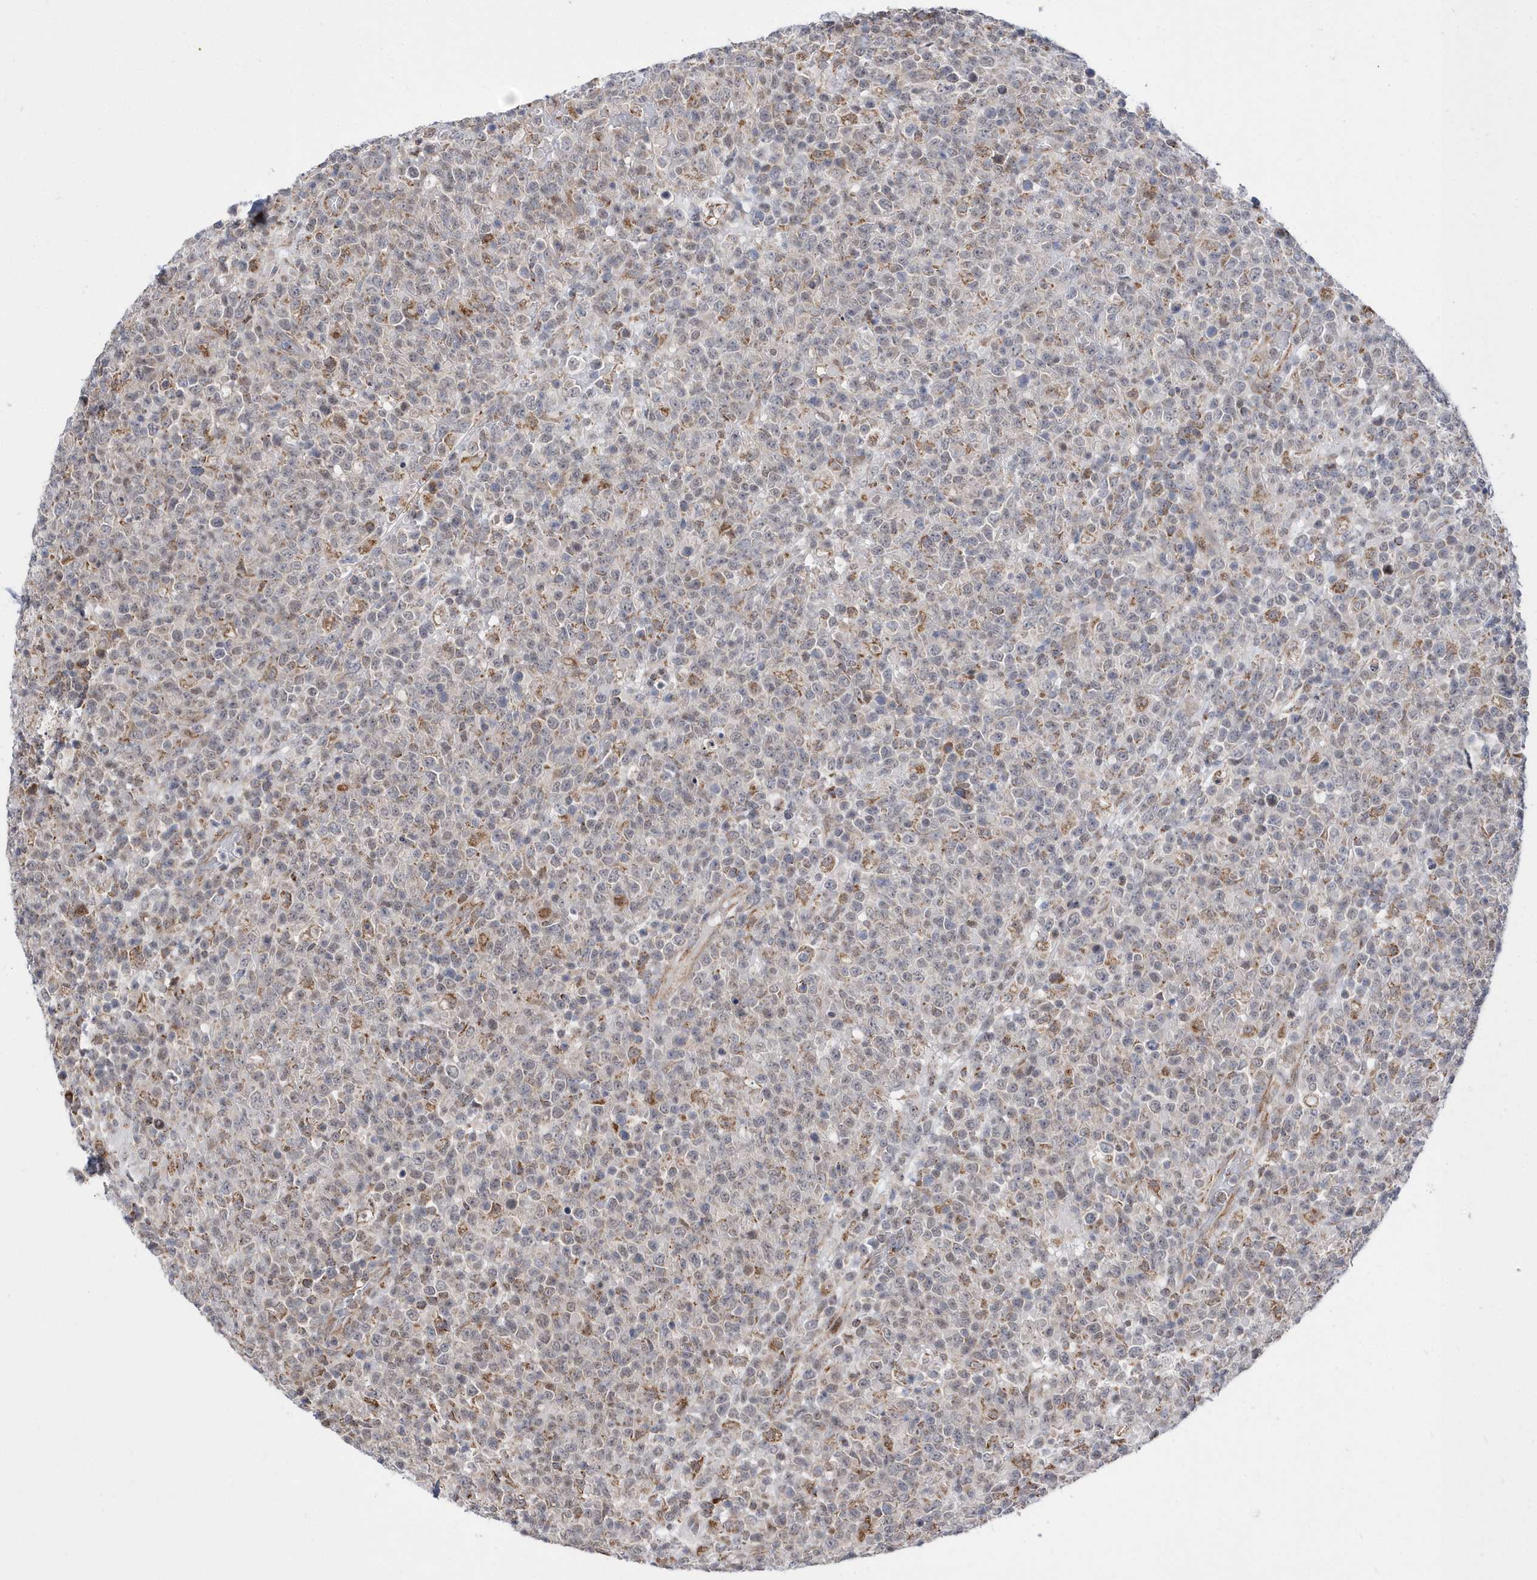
{"staining": {"intensity": "weak", "quantity": "<25%", "location": "cytoplasmic/membranous"}, "tissue": "lymphoma", "cell_type": "Tumor cells", "image_type": "cancer", "snomed": [{"axis": "morphology", "description": "Malignant lymphoma, non-Hodgkin's type, High grade"}, {"axis": "topography", "description": "Colon"}], "caption": "Tumor cells show no significant protein expression in lymphoma.", "gene": "SPATA5", "patient": {"sex": "female", "age": 53}}